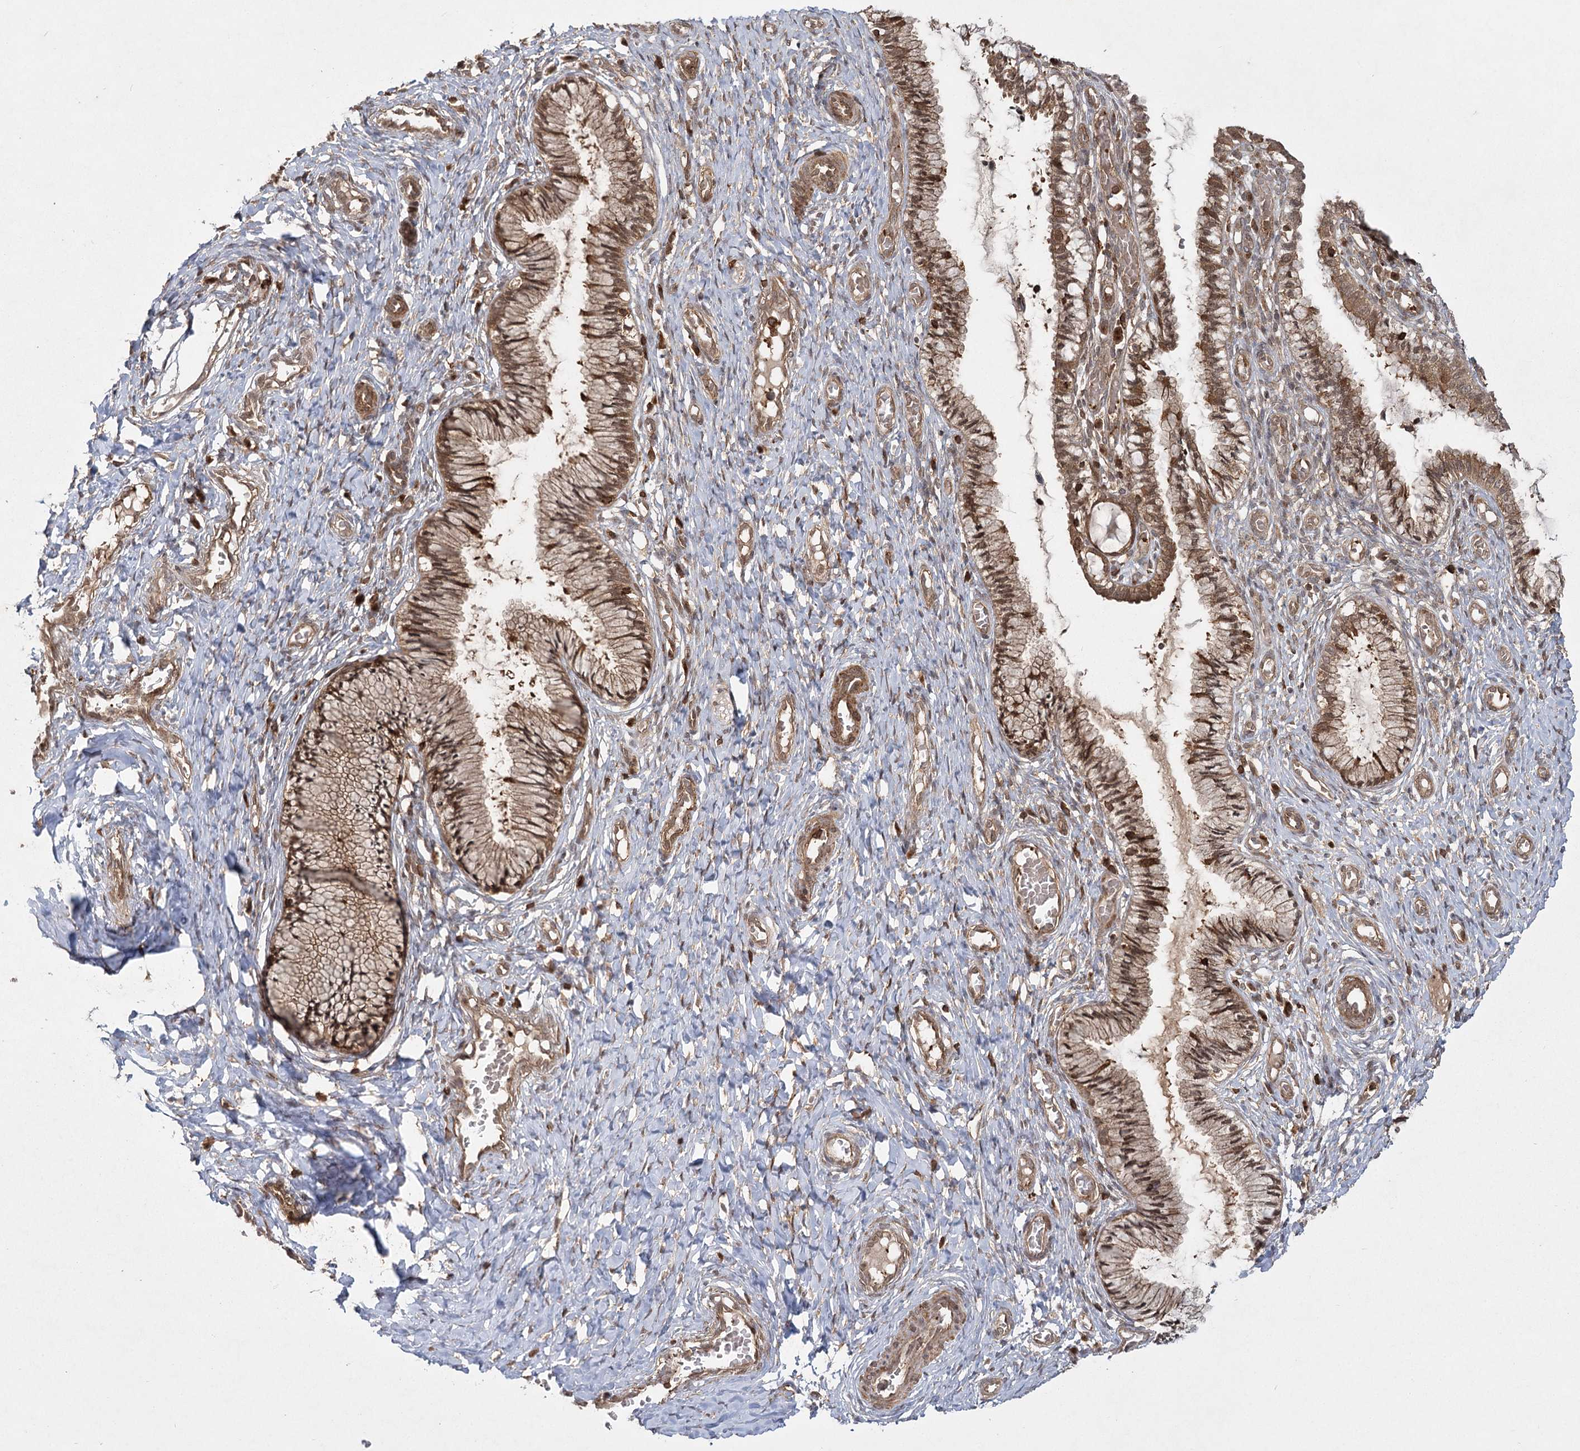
{"staining": {"intensity": "moderate", "quantity": ">75%", "location": "cytoplasmic/membranous,nuclear"}, "tissue": "cervix", "cell_type": "Glandular cells", "image_type": "normal", "snomed": [{"axis": "morphology", "description": "Normal tissue, NOS"}, {"axis": "topography", "description": "Cervix"}], "caption": "A high-resolution histopathology image shows IHC staining of normal cervix, which demonstrates moderate cytoplasmic/membranous,nuclear positivity in approximately >75% of glandular cells.", "gene": "MDFIC", "patient": {"sex": "female", "age": 27}}